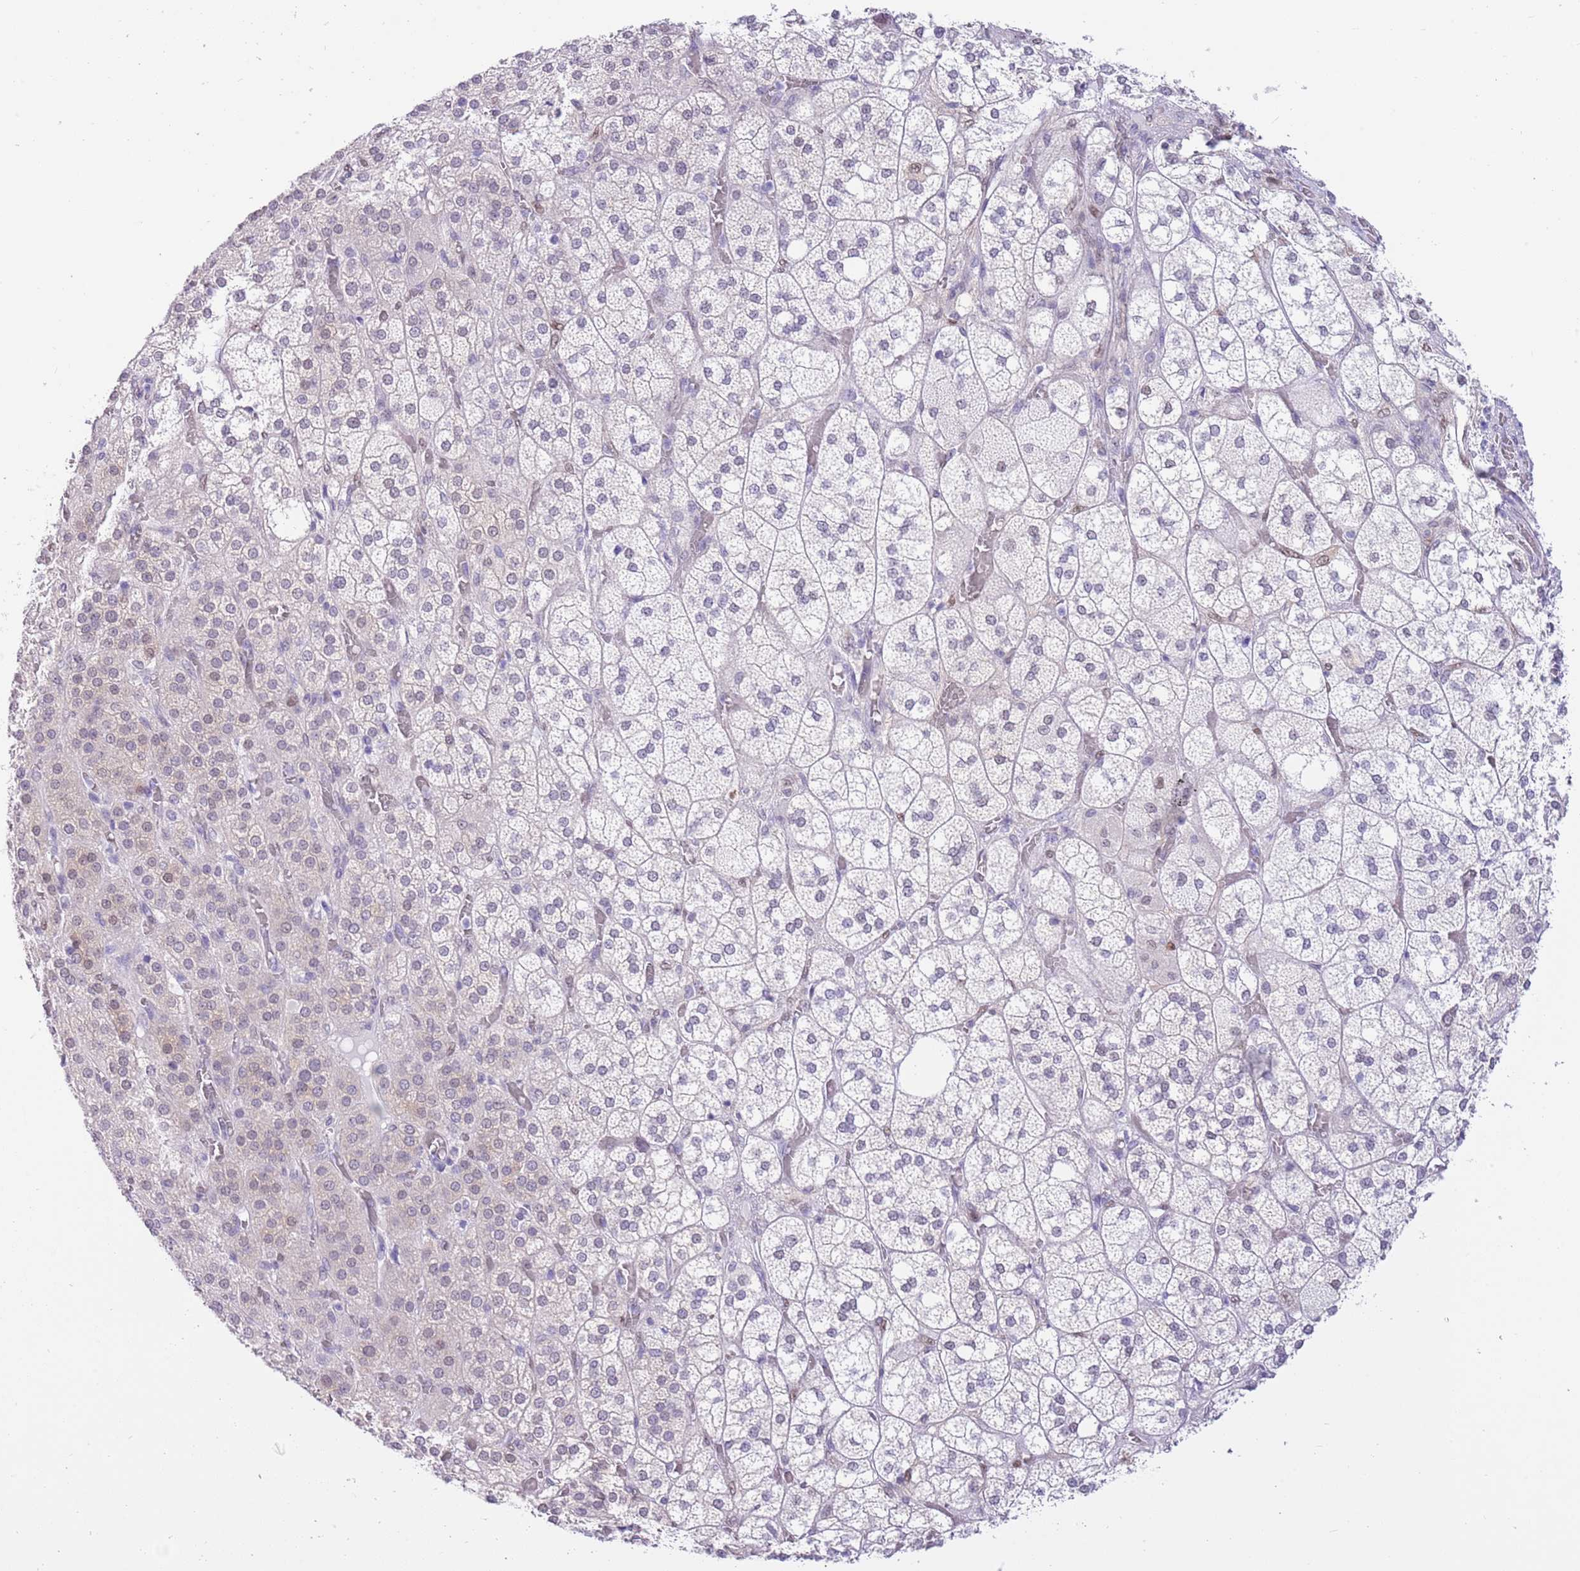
{"staining": {"intensity": "negative", "quantity": "none", "location": "none"}, "tissue": "adrenal gland", "cell_type": "Glandular cells", "image_type": "normal", "snomed": [{"axis": "morphology", "description": "Normal tissue, NOS"}, {"axis": "topography", "description": "Adrenal gland"}], "caption": "A high-resolution histopathology image shows immunohistochemistry (IHC) staining of normal adrenal gland, which exhibits no significant staining in glandular cells. Brightfield microscopy of IHC stained with DAB (brown) and hematoxylin (blue), captured at high magnification.", "gene": "DDI2", "patient": {"sex": "male", "age": 61}}